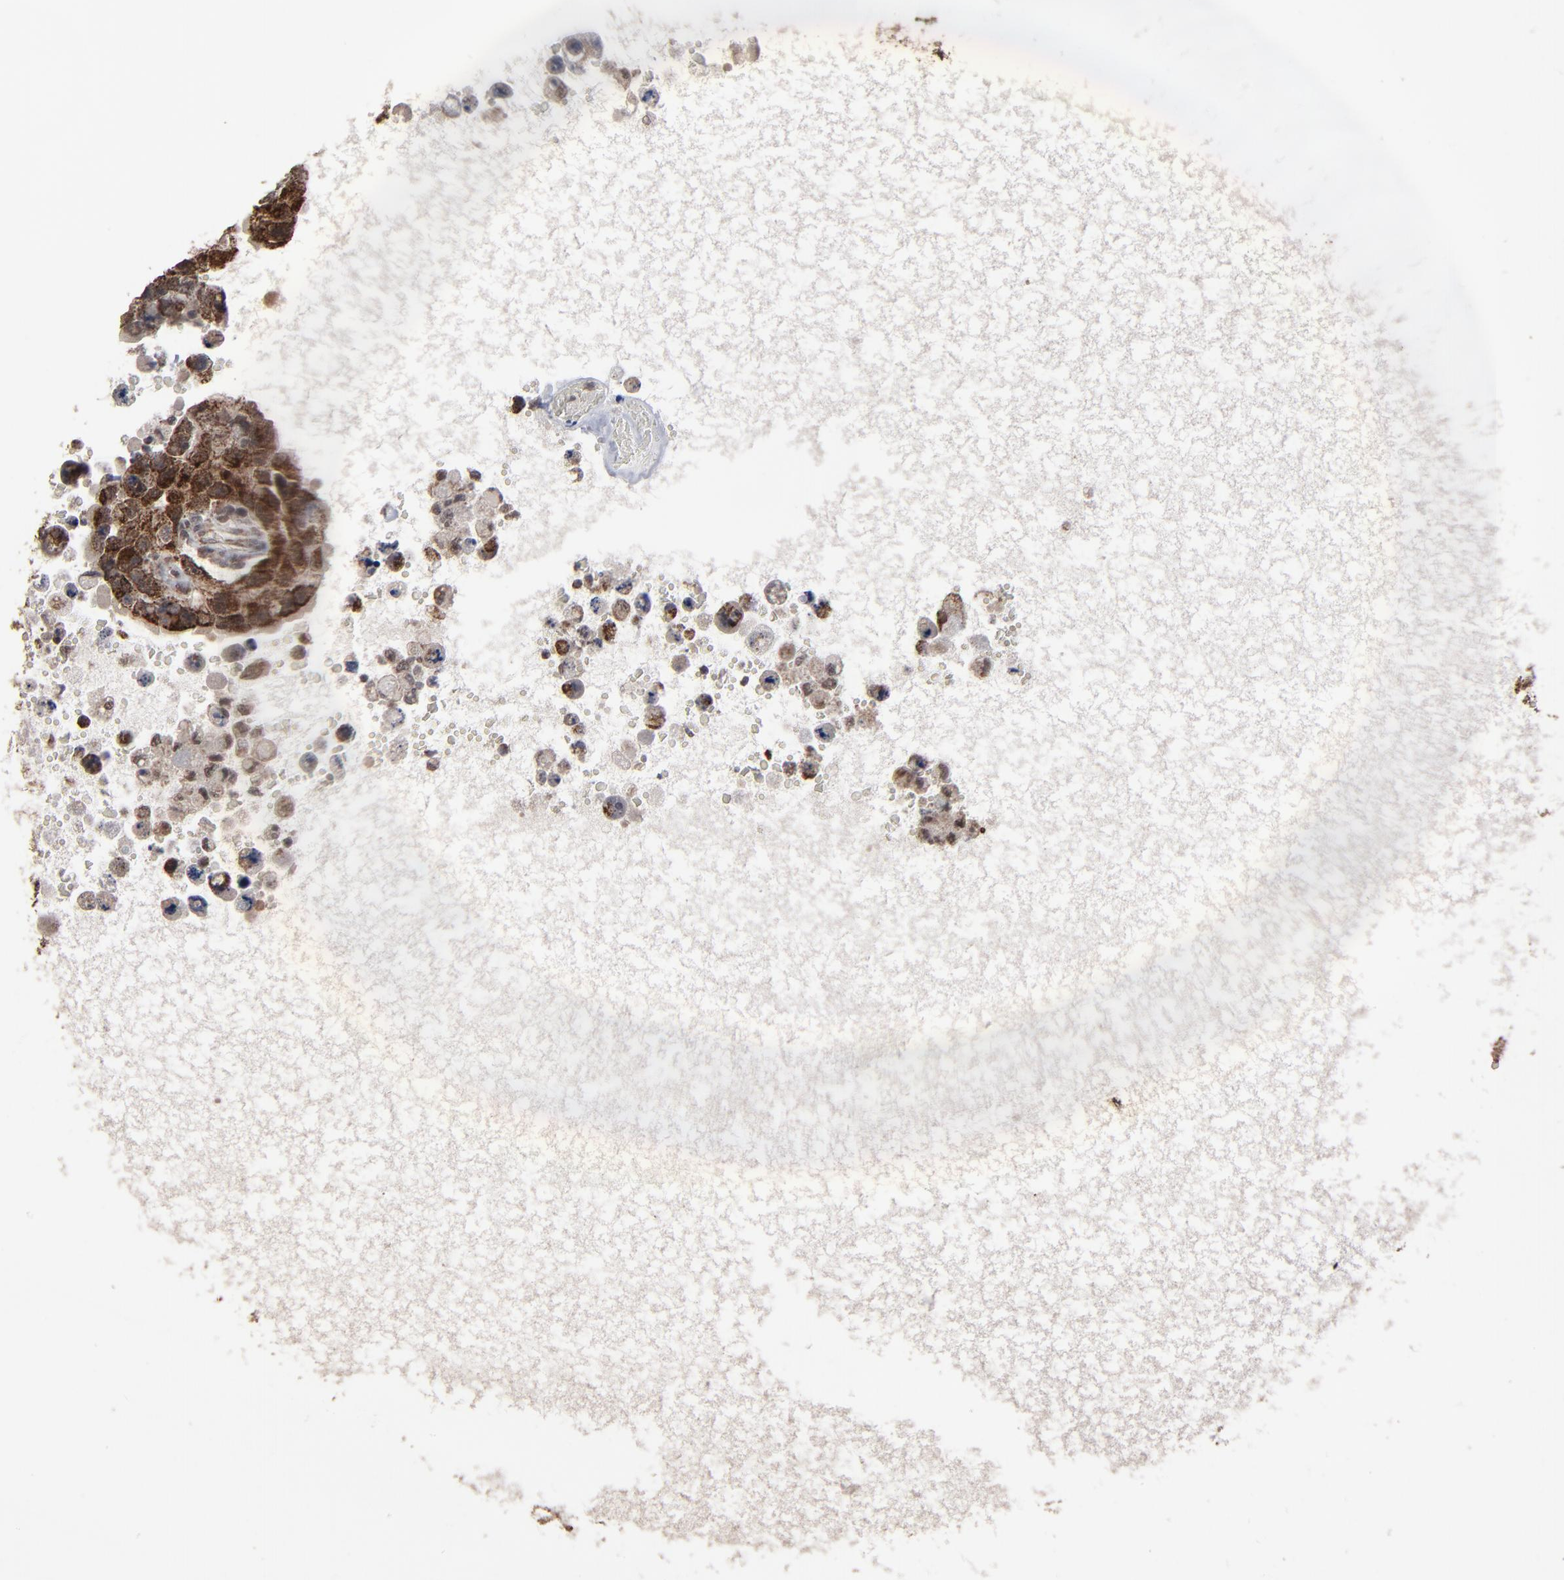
{"staining": {"intensity": "strong", "quantity": ">75%", "location": "cytoplasmic/membranous,nuclear"}, "tissue": "testis cancer", "cell_type": "Tumor cells", "image_type": "cancer", "snomed": [{"axis": "morphology", "description": "Carcinoma, Embryonal, NOS"}, {"axis": "topography", "description": "Testis"}], "caption": "Brown immunohistochemical staining in testis cancer exhibits strong cytoplasmic/membranous and nuclear expression in about >75% of tumor cells.", "gene": "BNIP3", "patient": {"sex": "male", "age": 26}}